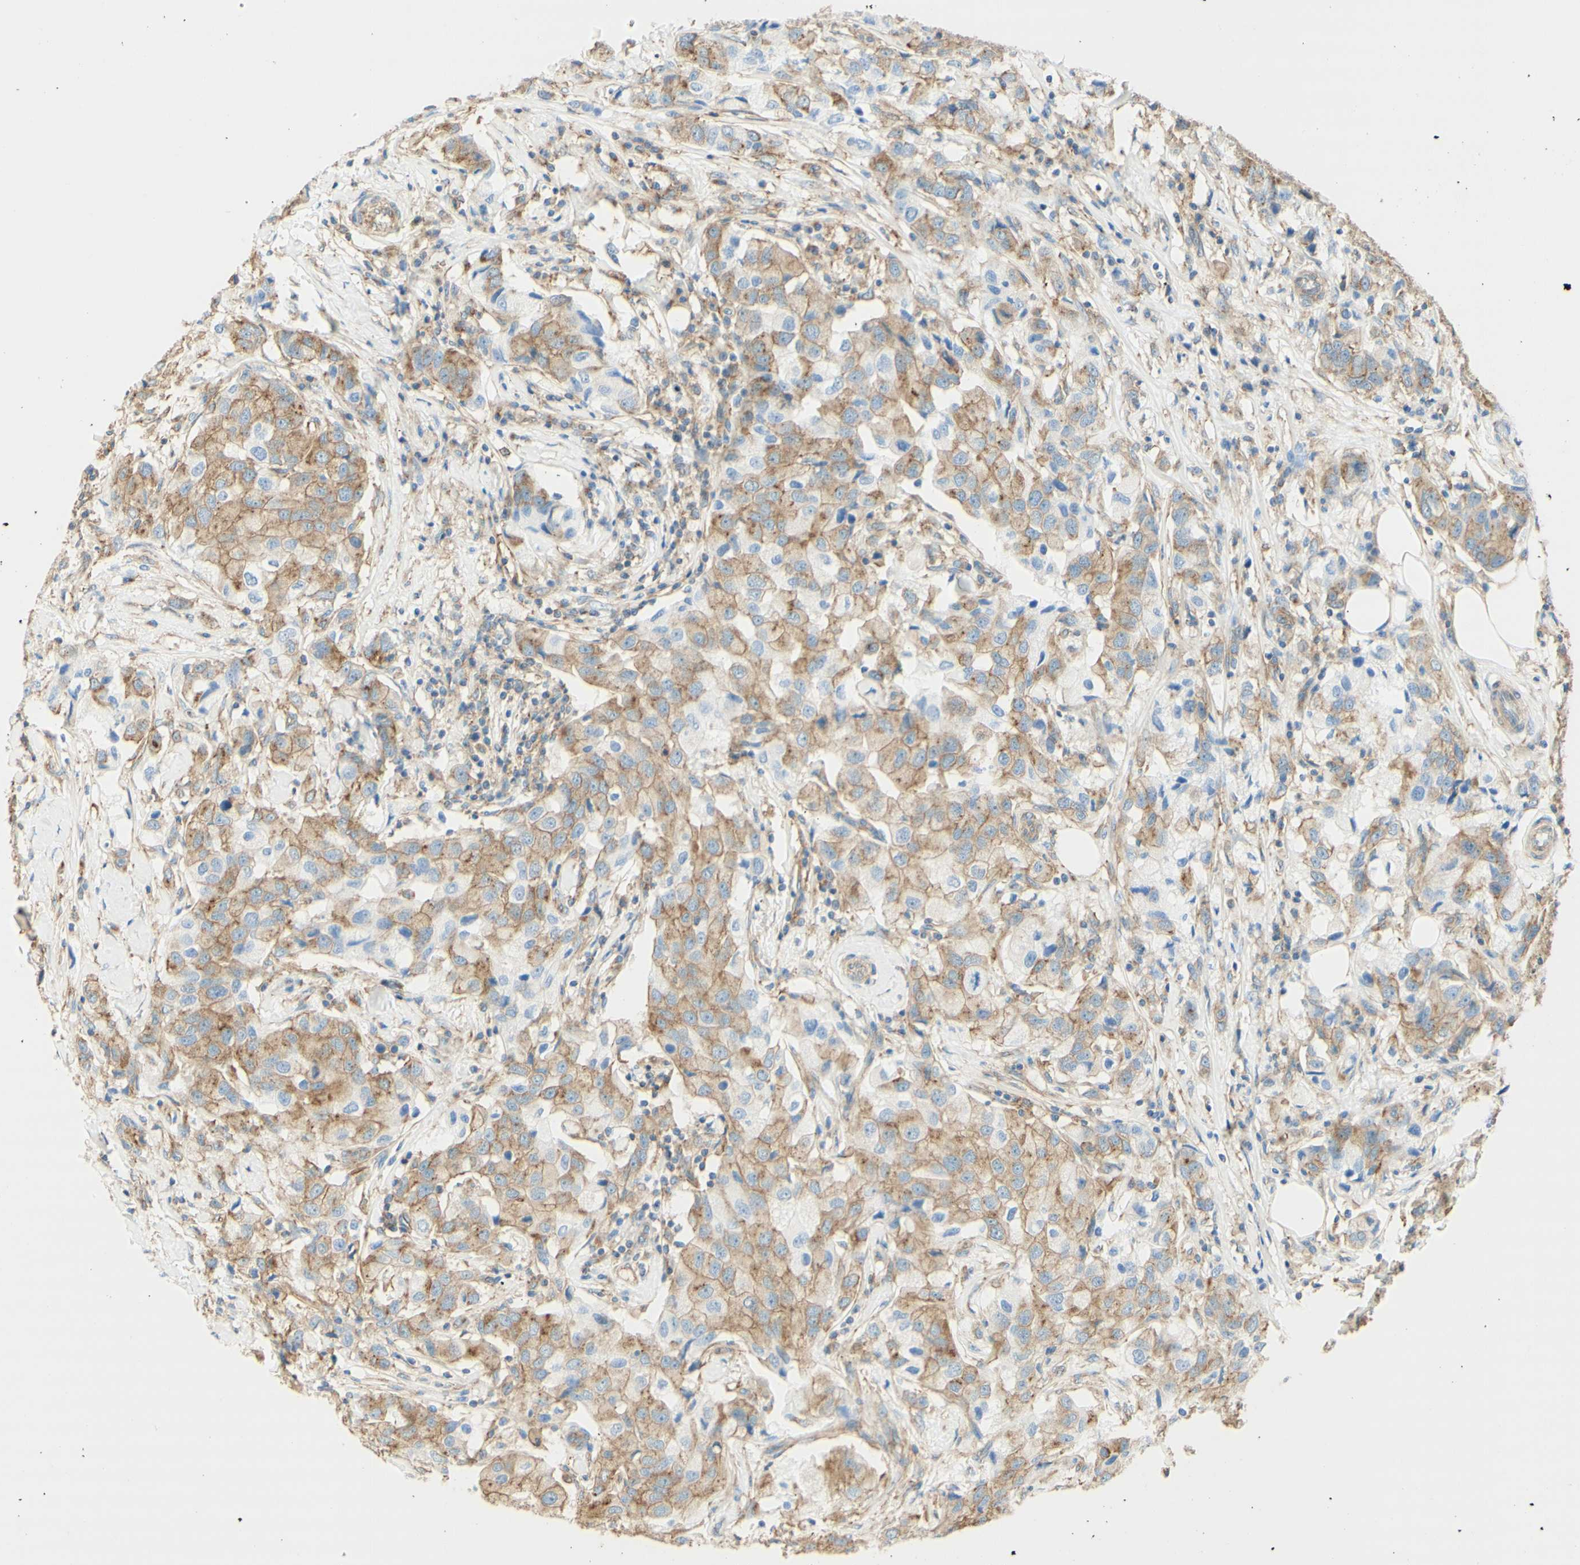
{"staining": {"intensity": "moderate", "quantity": "25%-75%", "location": "cytoplasmic/membranous"}, "tissue": "breast cancer", "cell_type": "Tumor cells", "image_type": "cancer", "snomed": [{"axis": "morphology", "description": "Duct carcinoma"}, {"axis": "topography", "description": "Breast"}], "caption": "Tumor cells show moderate cytoplasmic/membranous positivity in about 25%-75% of cells in breast cancer (infiltrating ductal carcinoma).", "gene": "CLTC", "patient": {"sex": "female", "age": 80}}